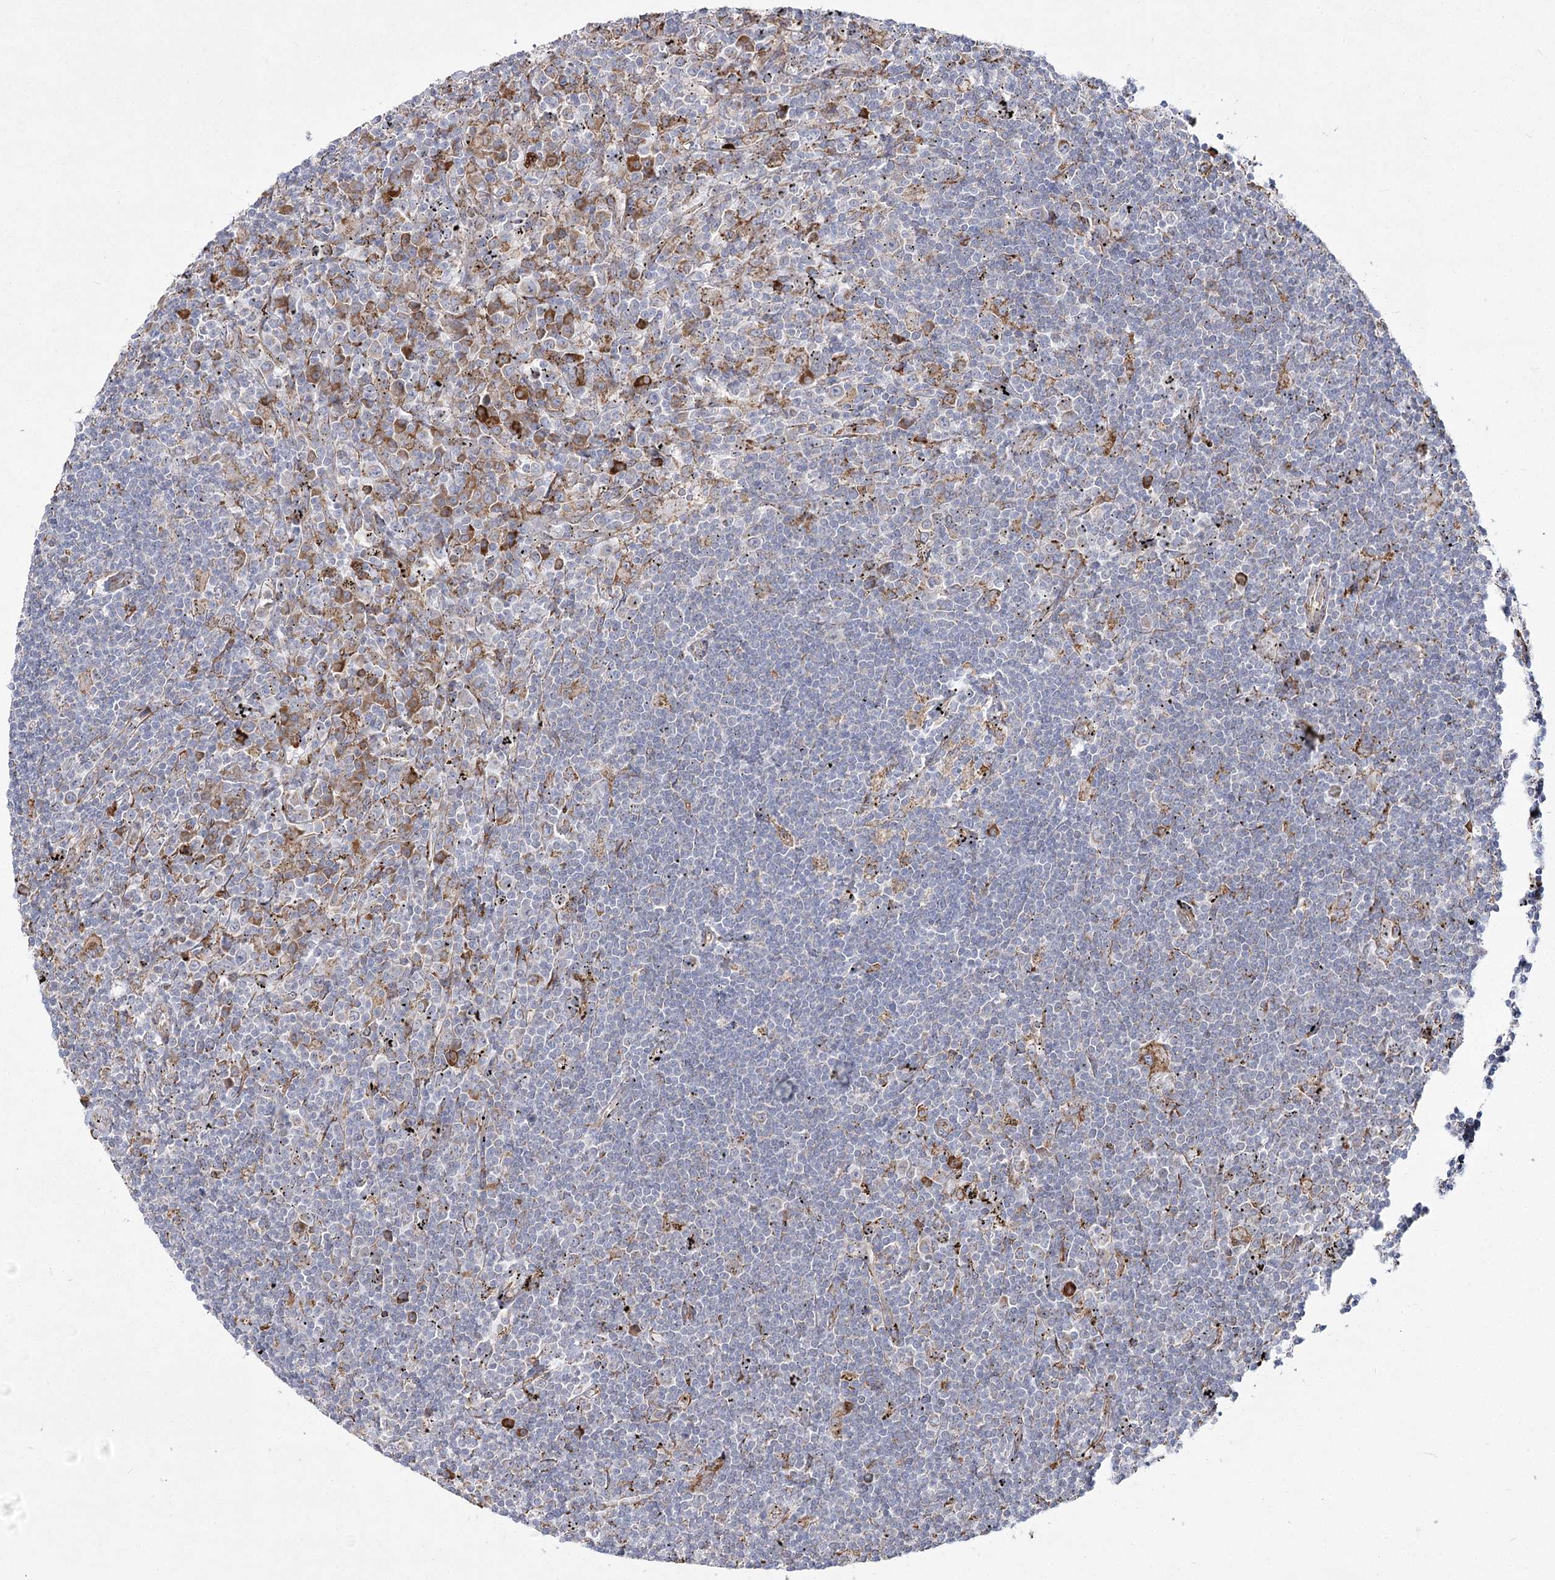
{"staining": {"intensity": "negative", "quantity": "none", "location": "none"}, "tissue": "lymphoma", "cell_type": "Tumor cells", "image_type": "cancer", "snomed": [{"axis": "morphology", "description": "Malignant lymphoma, non-Hodgkin's type, Low grade"}, {"axis": "topography", "description": "Spleen"}], "caption": "This is a image of immunohistochemistry staining of low-grade malignant lymphoma, non-Hodgkin's type, which shows no staining in tumor cells.", "gene": "NHLRC2", "patient": {"sex": "male", "age": 76}}